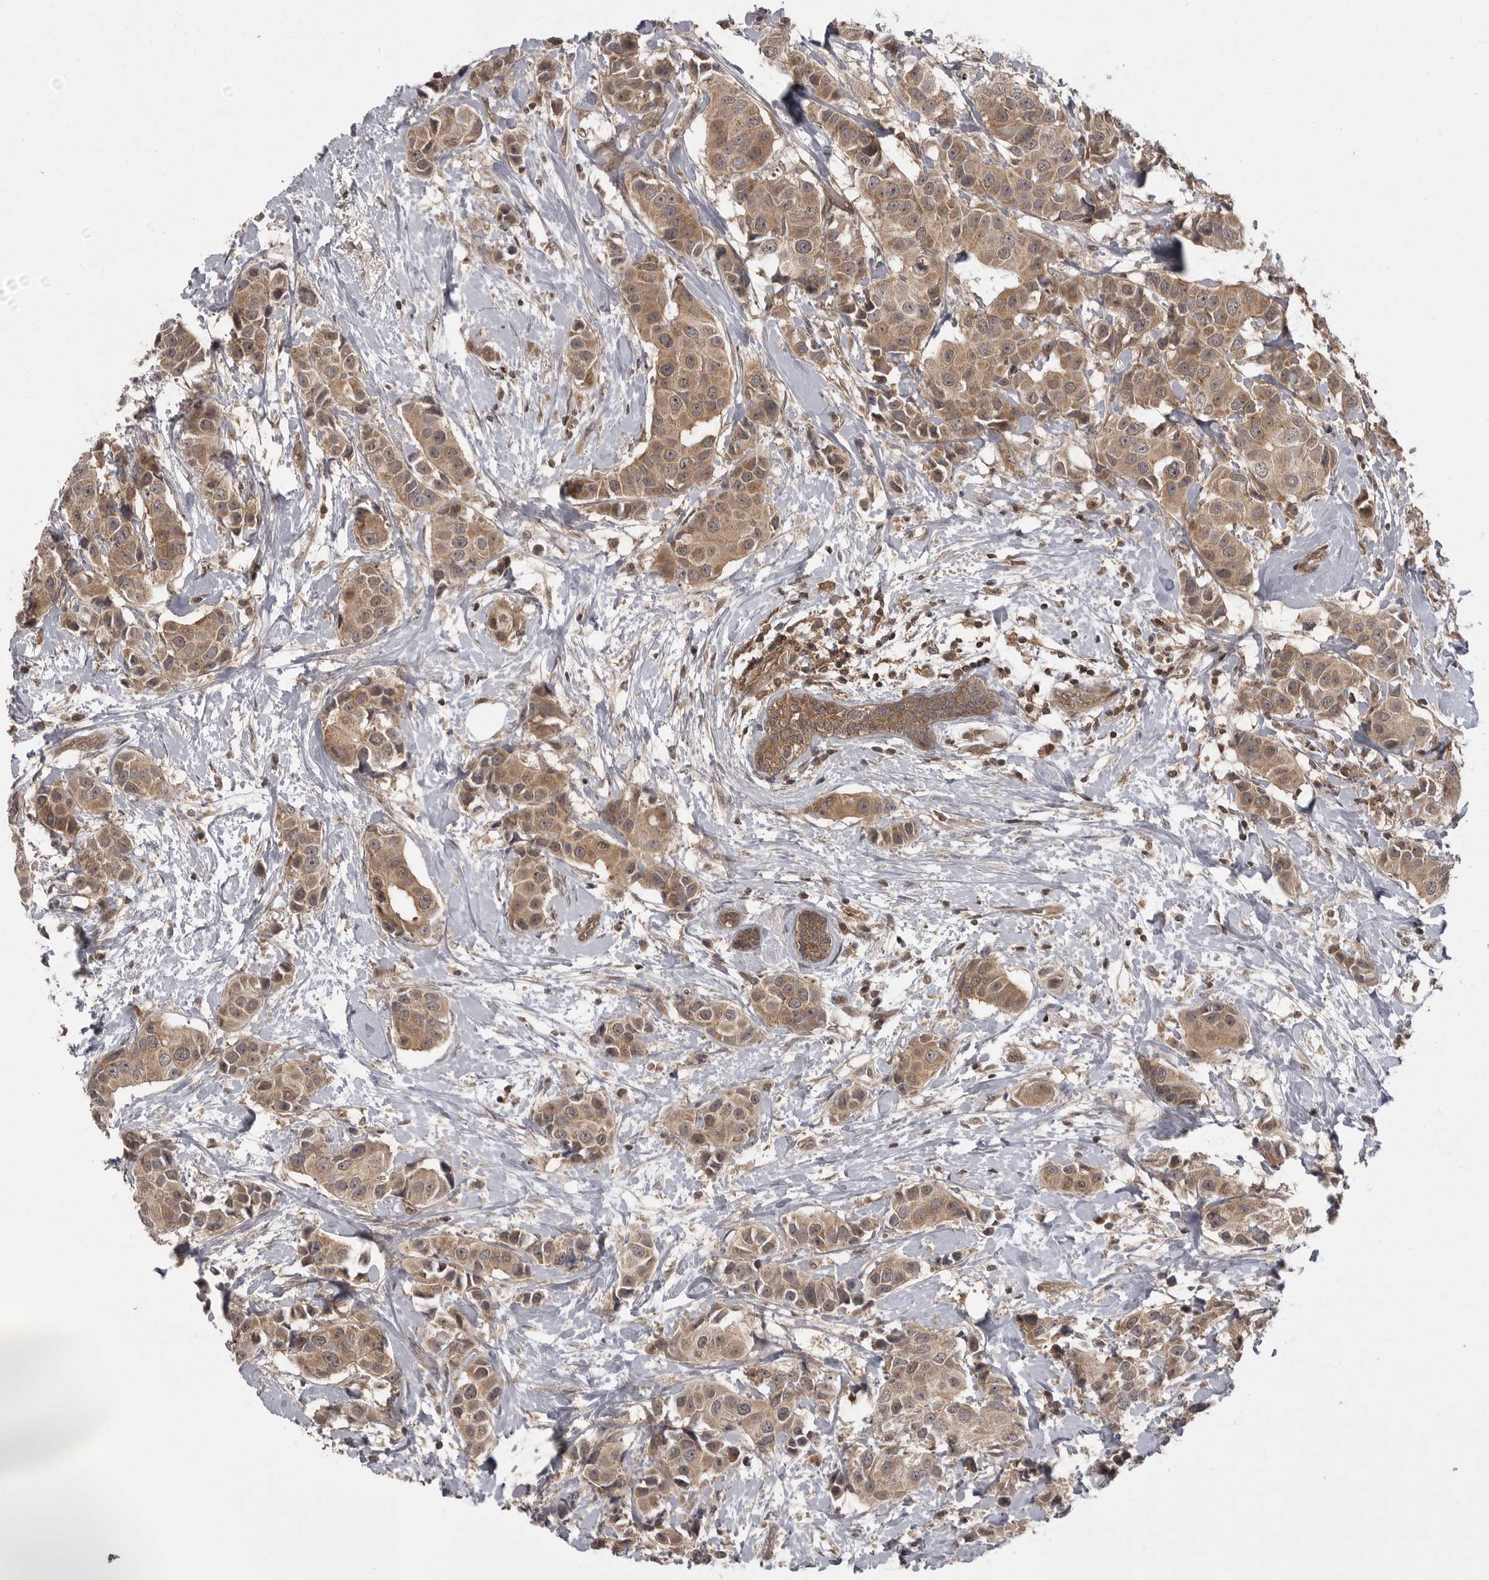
{"staining": {"intensity": "moderate", "quantity": ">75%", "location": "cytoplasmic/membranous"}, "tissue": "breast cancer", "cell_type": "Tumor cells", "image_type": "cancer", "snomed": [{"axis": "morphology", "description": "Normal tissue, NOS"}, {"axis": "morphology", "description": "Duct carcinoma"}, {"axis": "topography", "description": "Breast"}], "caption": "Breast infiltrating ductal carcinoma stained for a protein (brown) exhibits moderate cytoplasmic/membranous positive positivity in about >75% of tumor cells.", "gene": "STK24", "patient": {"sex": "female", "age": 39}}